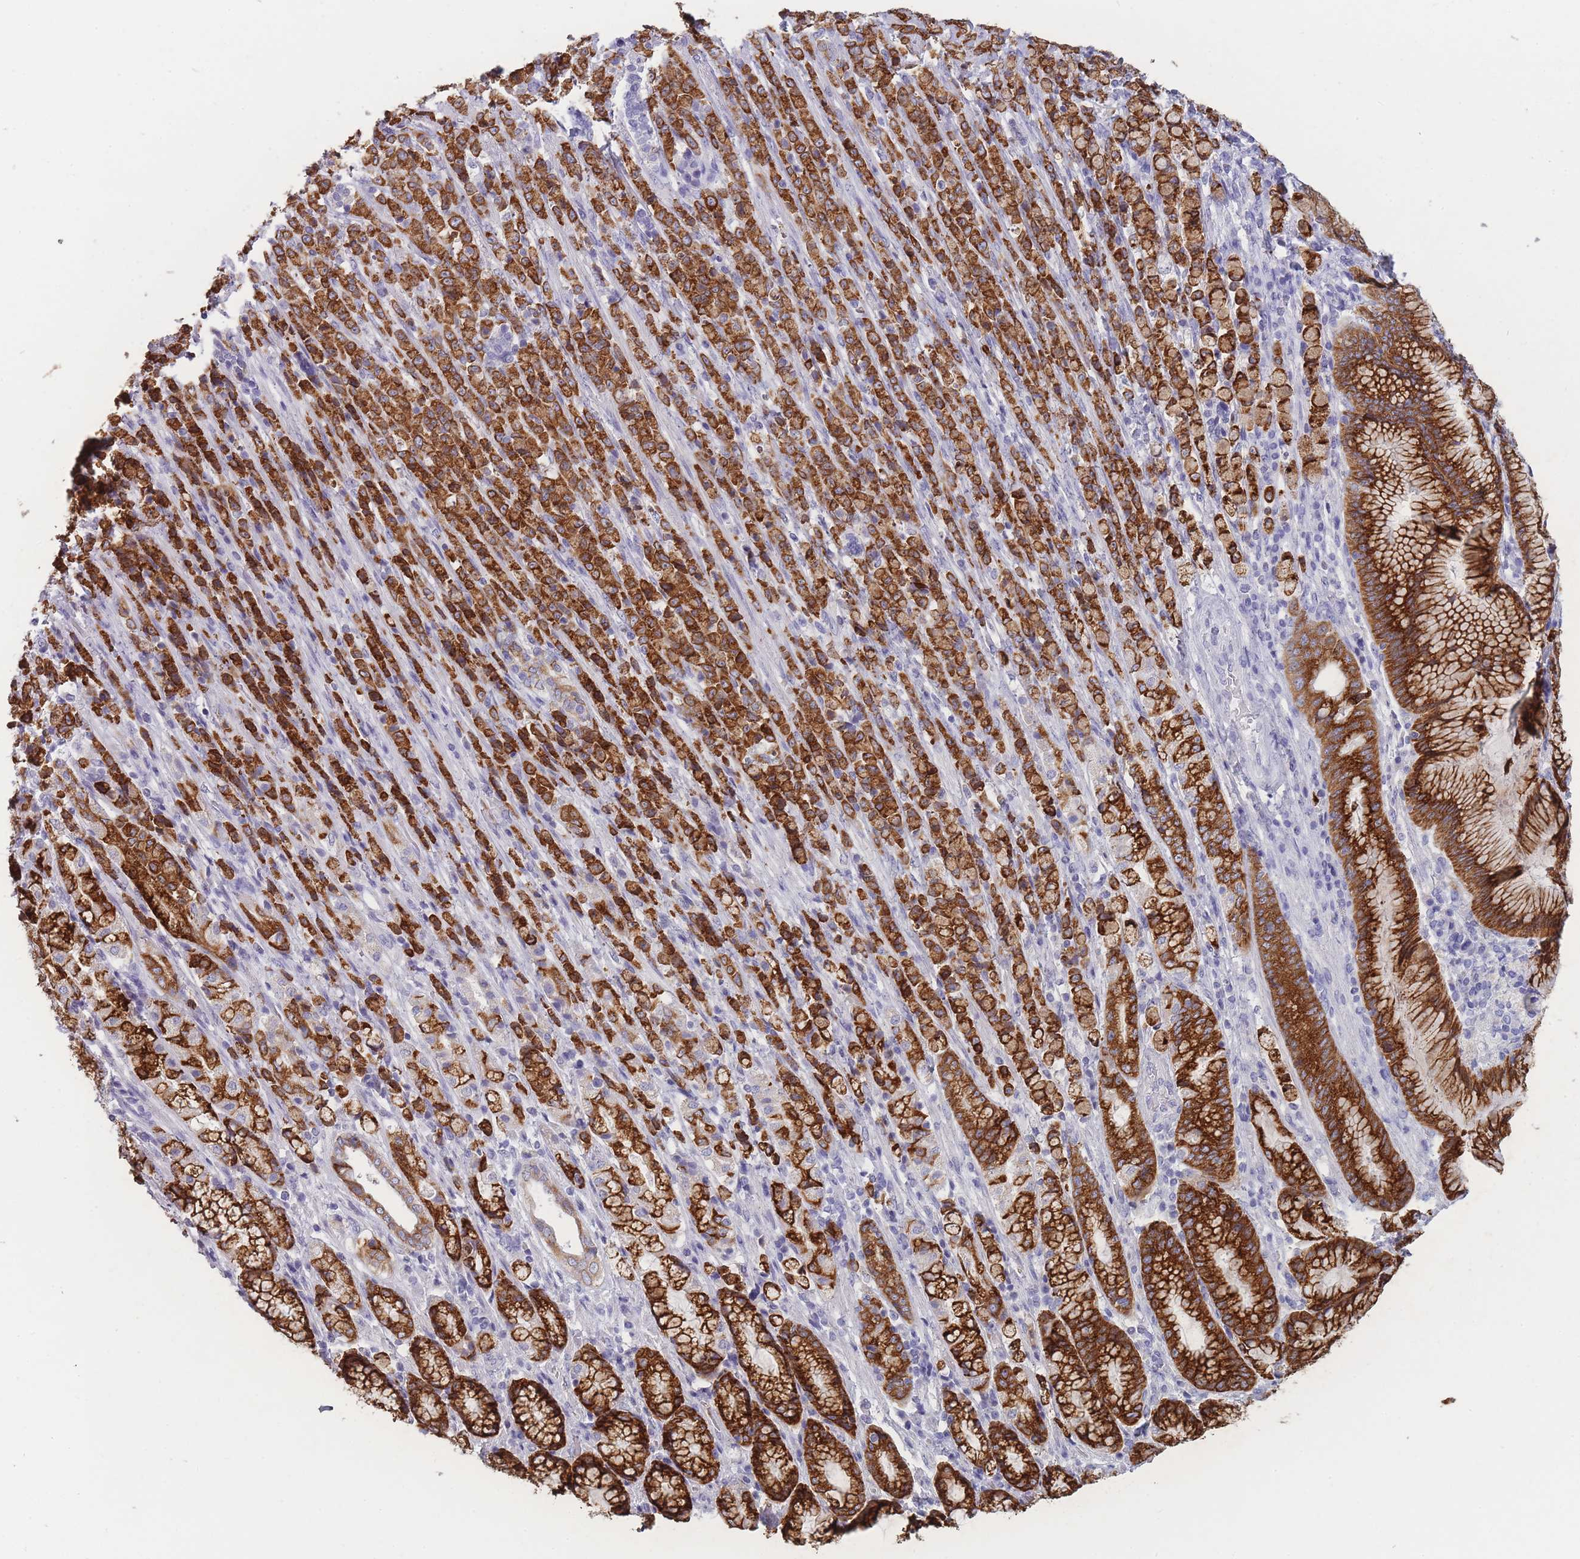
{"staining": {"intensity": "strong", "quantity": ">75%", "location": "cytoplasmic/membranous"}, "tissue": "stomach cancer", "cell_type": "Tumor cells", "image_type": "cancer", "snomed": [{"axis": "morphology", "description": "Adenocarcinoma, NOS"}, {"axis": "topography", "description": "Stomach"}], "caption": "Stomach cancer (adenocarcinoma) stained with a protein marker exhibits strong staining in tumor cells.", "gene": "ZNF627", "patient": {"sex": "female", "age": 79}}